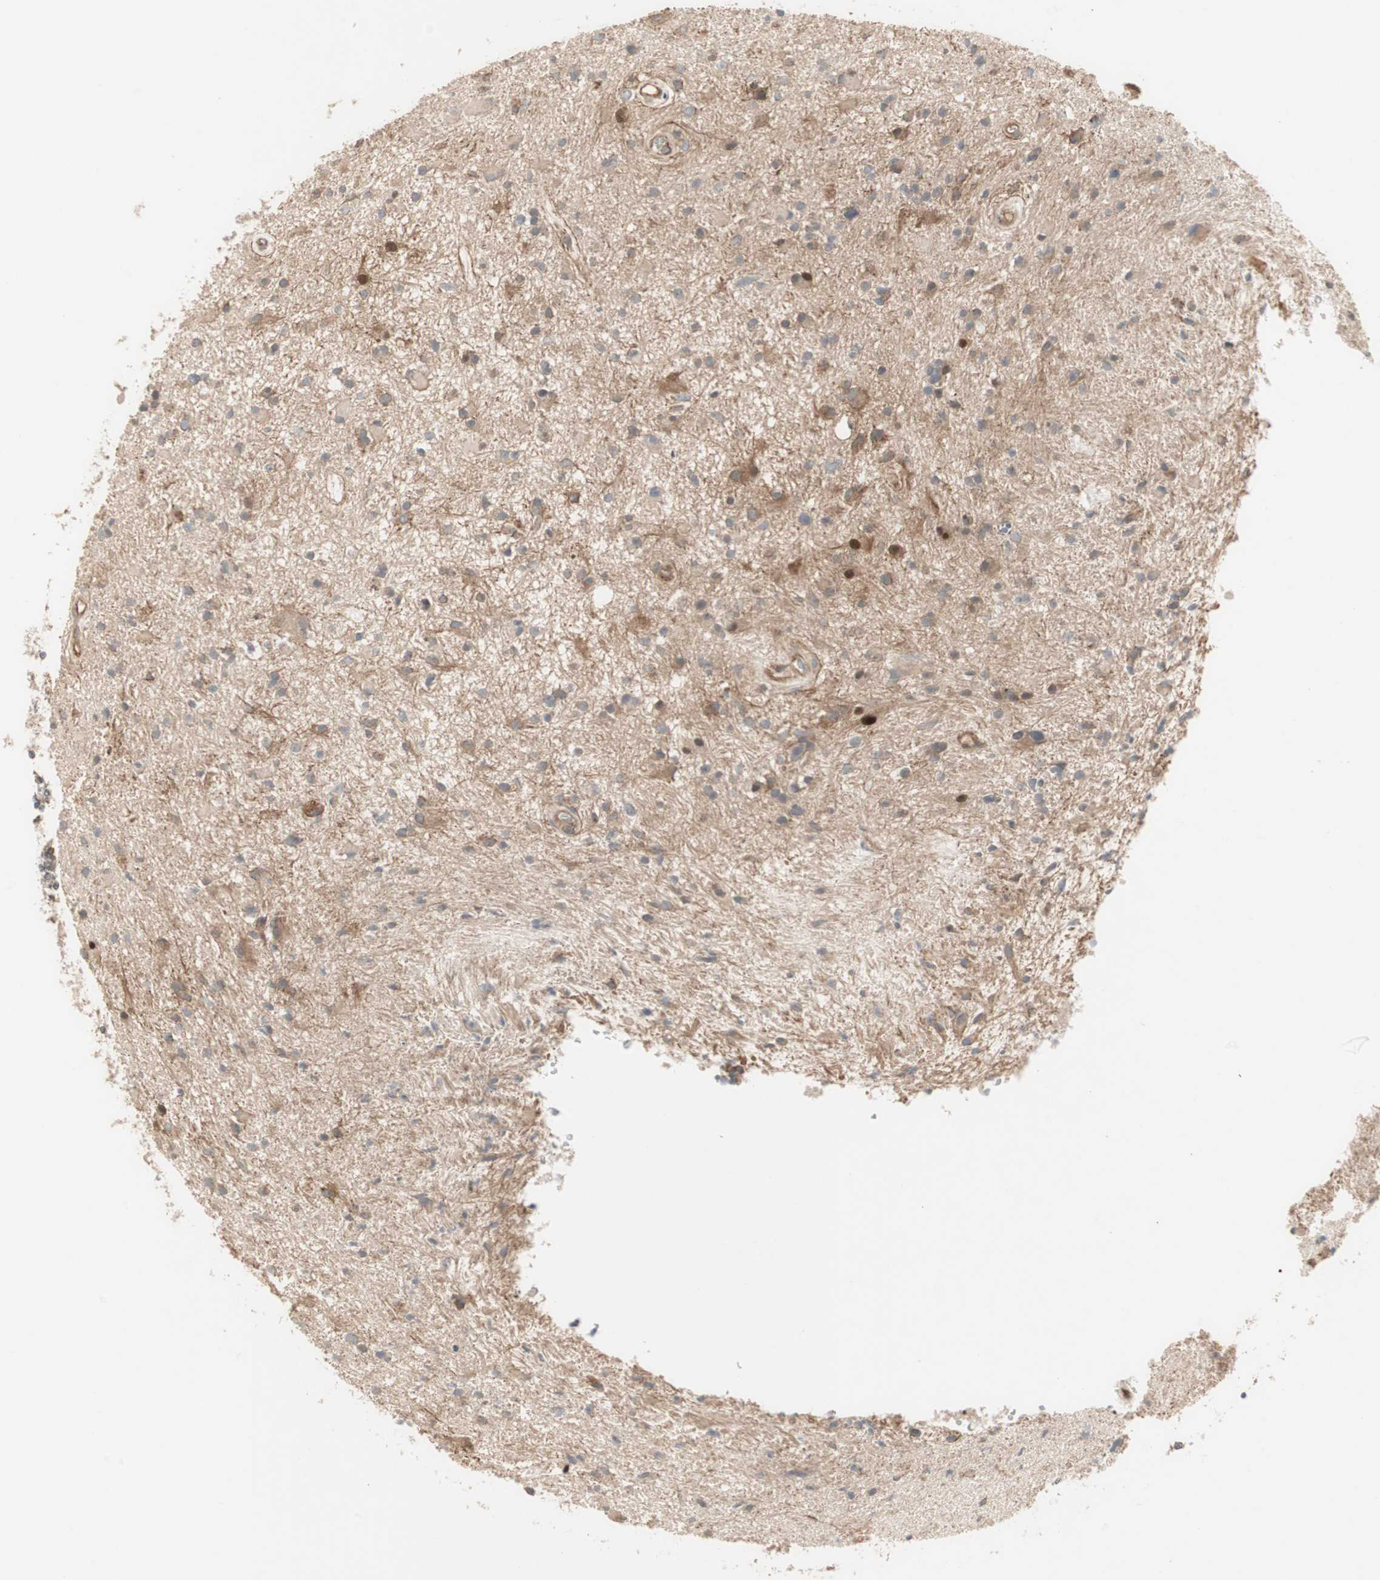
{"staining": {"intensity": "moderate", "quantity": "25%-75%", "location": "cytoplasmic/membranous,nuclear"}, "tissue": "glioma", "cell_type": "Tumor cells", "image_type": "cancer", "snomed": [{"axis": "morphology", "description": "Glioma, malignant, High grade"}, {"axis": "topography", "description": "Brain"}], "caption": "Immunohistochemistry histopathology image of malignant glioma (high-grade) stained for a protein (brown), which shows medium levels of moderate cytoplasmic/membranous and nuclear expression in approximately 25%-75% of tumor cells.", "gene": "PFDN1", "patient": {"sex": "male", "age": 33}}